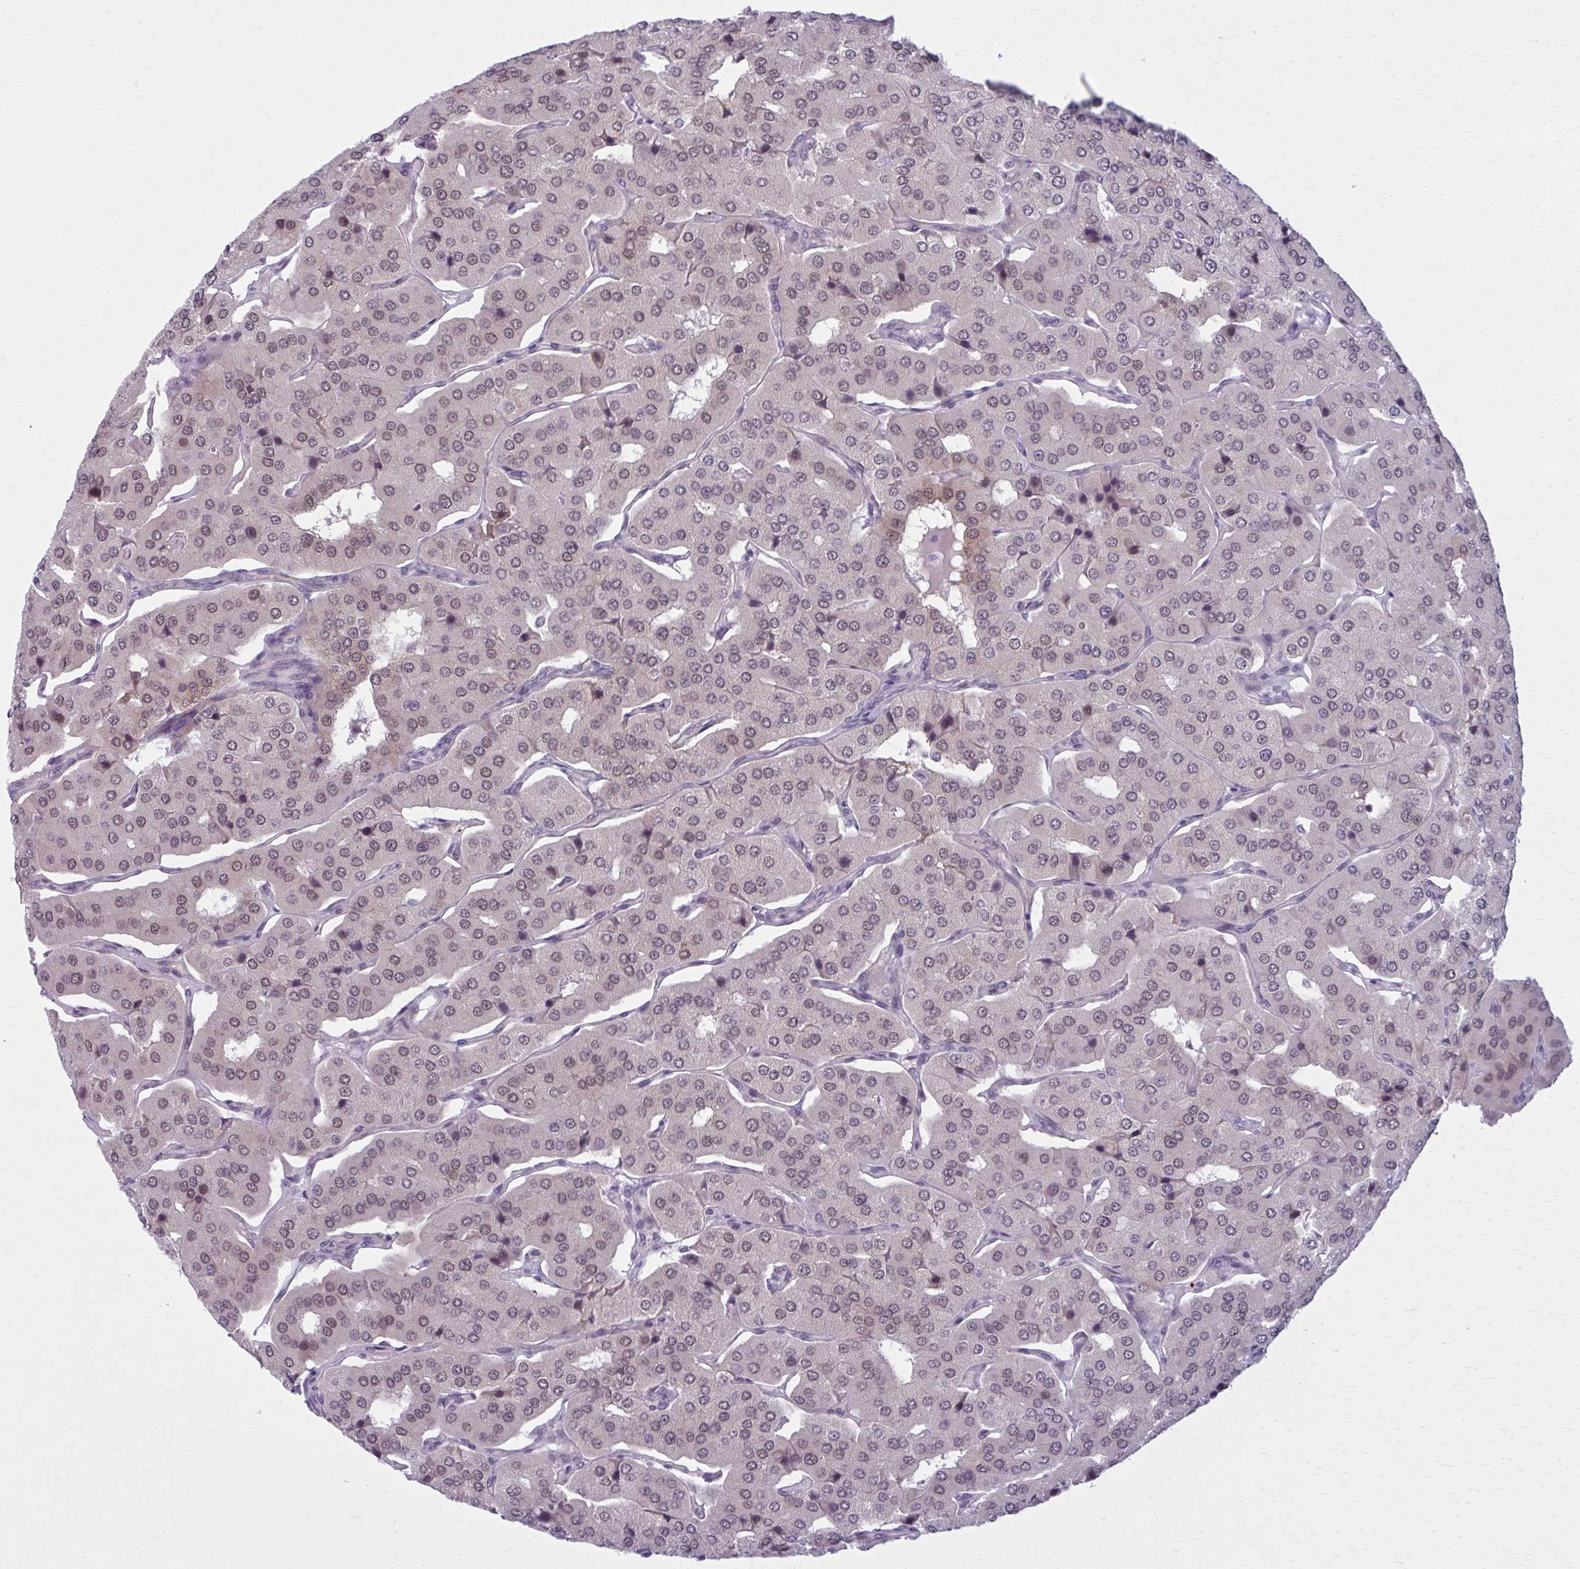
{"staining": {"intensity": "weak", "quantity": "25%-75%", "location": "nuclear"}, "tissue": "parathyroid gland", "cell_type": "Glandular cells", "image_type": "normal", "snomed": [{"axis": "morphology", "description": "Normal tissue, NOS"}, {"axis": "morphology", "description": "Adenoma, NOS"}, {"axis": "topography", "description": "Parathyroid gland"}], "caption": "IHC image of benign parathyroid gland: human parathyroid gland stained using immunohistochemistry shows low levels of weak protein expression localized specifically in the nuclear of glandular cells, appearing as a nuclear brown color.", "gene": "NUMBL", "patient": {"sex": "female", "age": 86}}